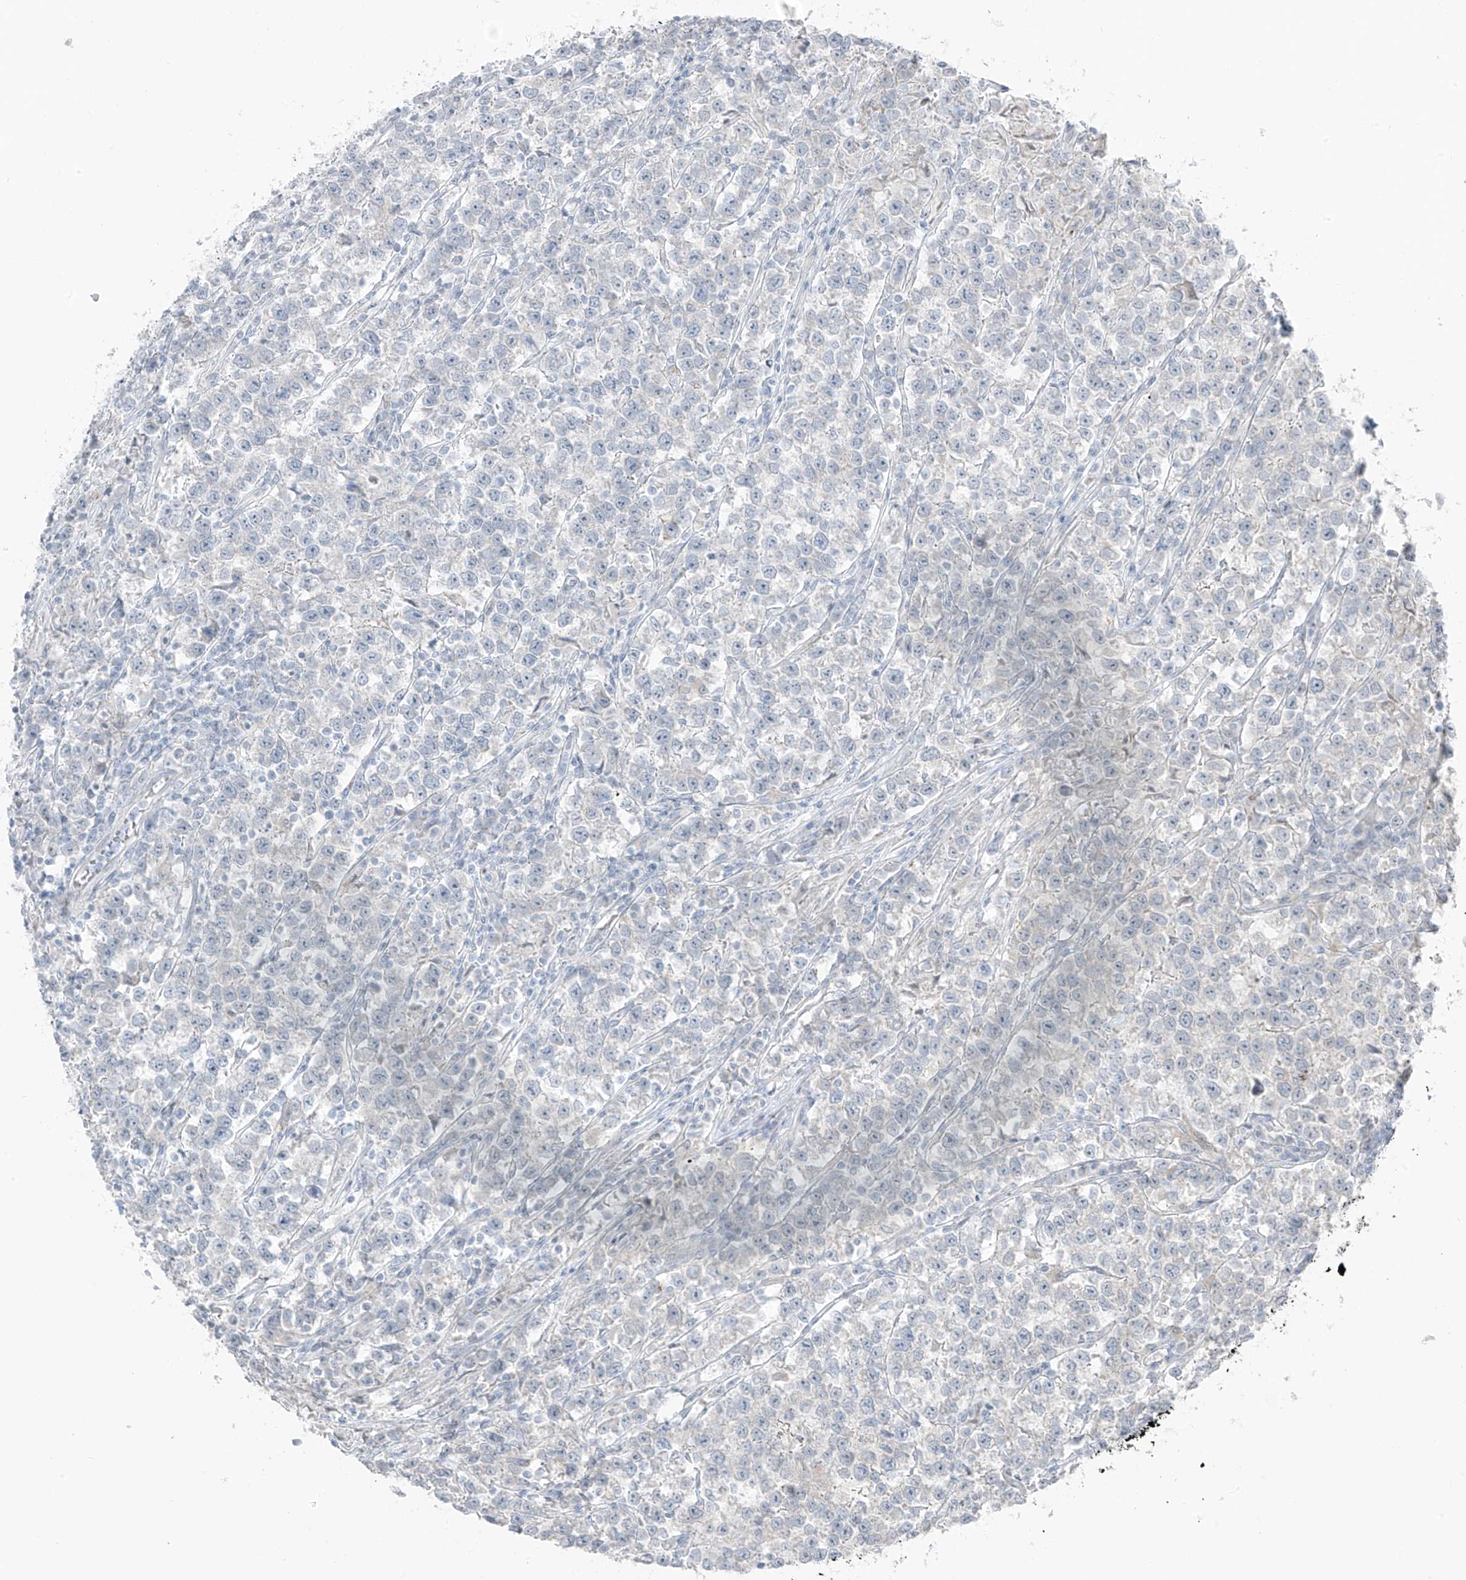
{"staining": {"intensity": "negative", "quantity": "none", "location": "none"}, "tissue": "testis cancer", "cell_type": "Tumor cells", "image_type": "cancer", "snomed": [{"axis": "morphology", "description": "Normal tissue, NOS"}, {"axis": "morphology", "description": "Seminoma, NOS"}, {"axis": "topography", "description": "Testis"}], "caption": "The photomicrograph shows no significant expression in tumor cells of testis cancer.", "gene": "PRDM6", "patient": {"sex": "male", "age": 43}}